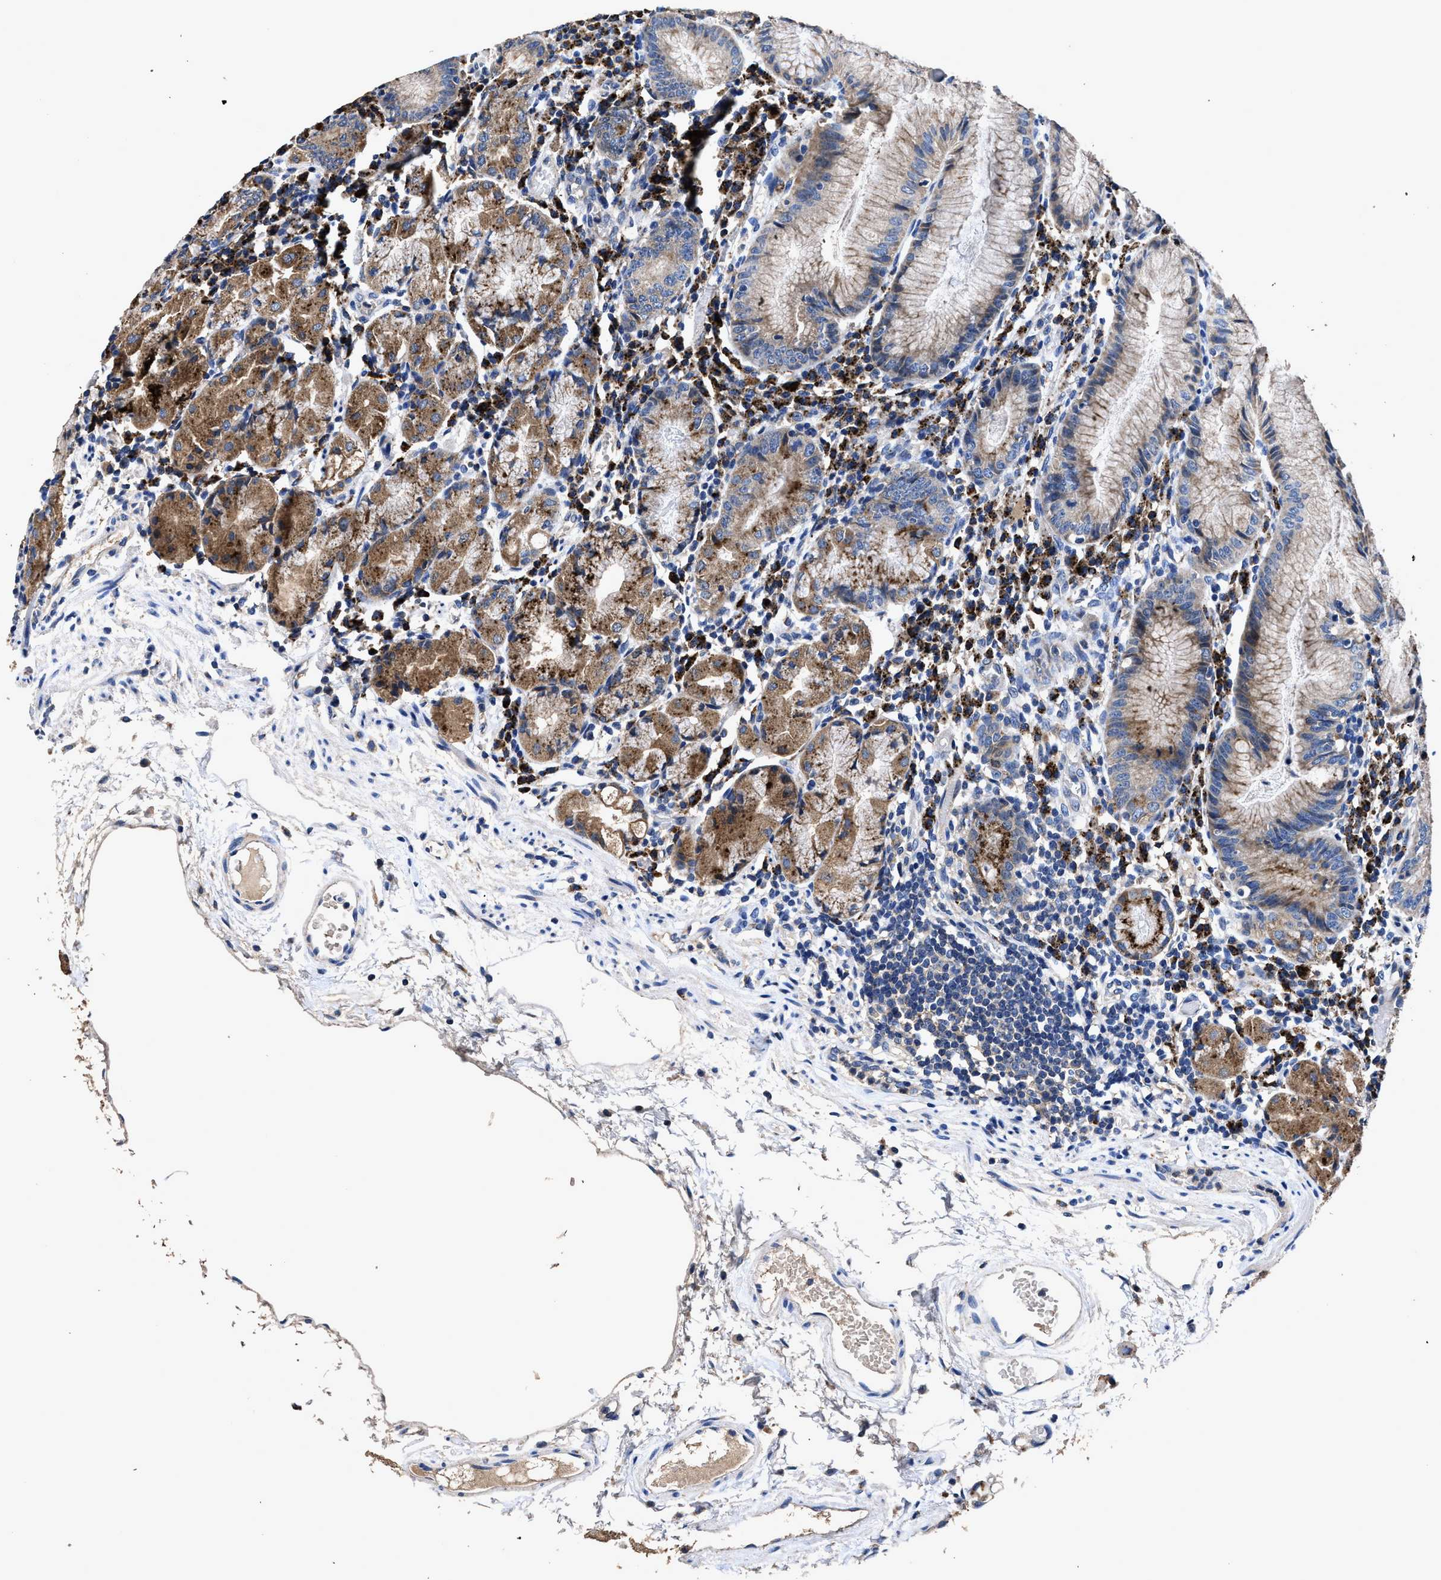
{"staining": {"intensity": "moderate", "quantity": ">75%", "location": "cytoplasmic/membranous"}, "tissue": "stomach", "cell_type": "Glandular cells", "image_type": "normal", "snomed": [{"axis": "morphology", "description": "Normal tissue, NOS"}, {"axis": "topography", "description": "Stomach"}, {"axis": "topography", "description": "Stomach, lower"}], "caption": "Immunohistochemistry photomicrograph of benign human stomach stained for a protein (brown), which displays medium levels of moderate cytoplasmic/membranous staining in about >75% of glandular cells.", "gene": "UBR4", "patient": {"sex": "female", "age": 75}}